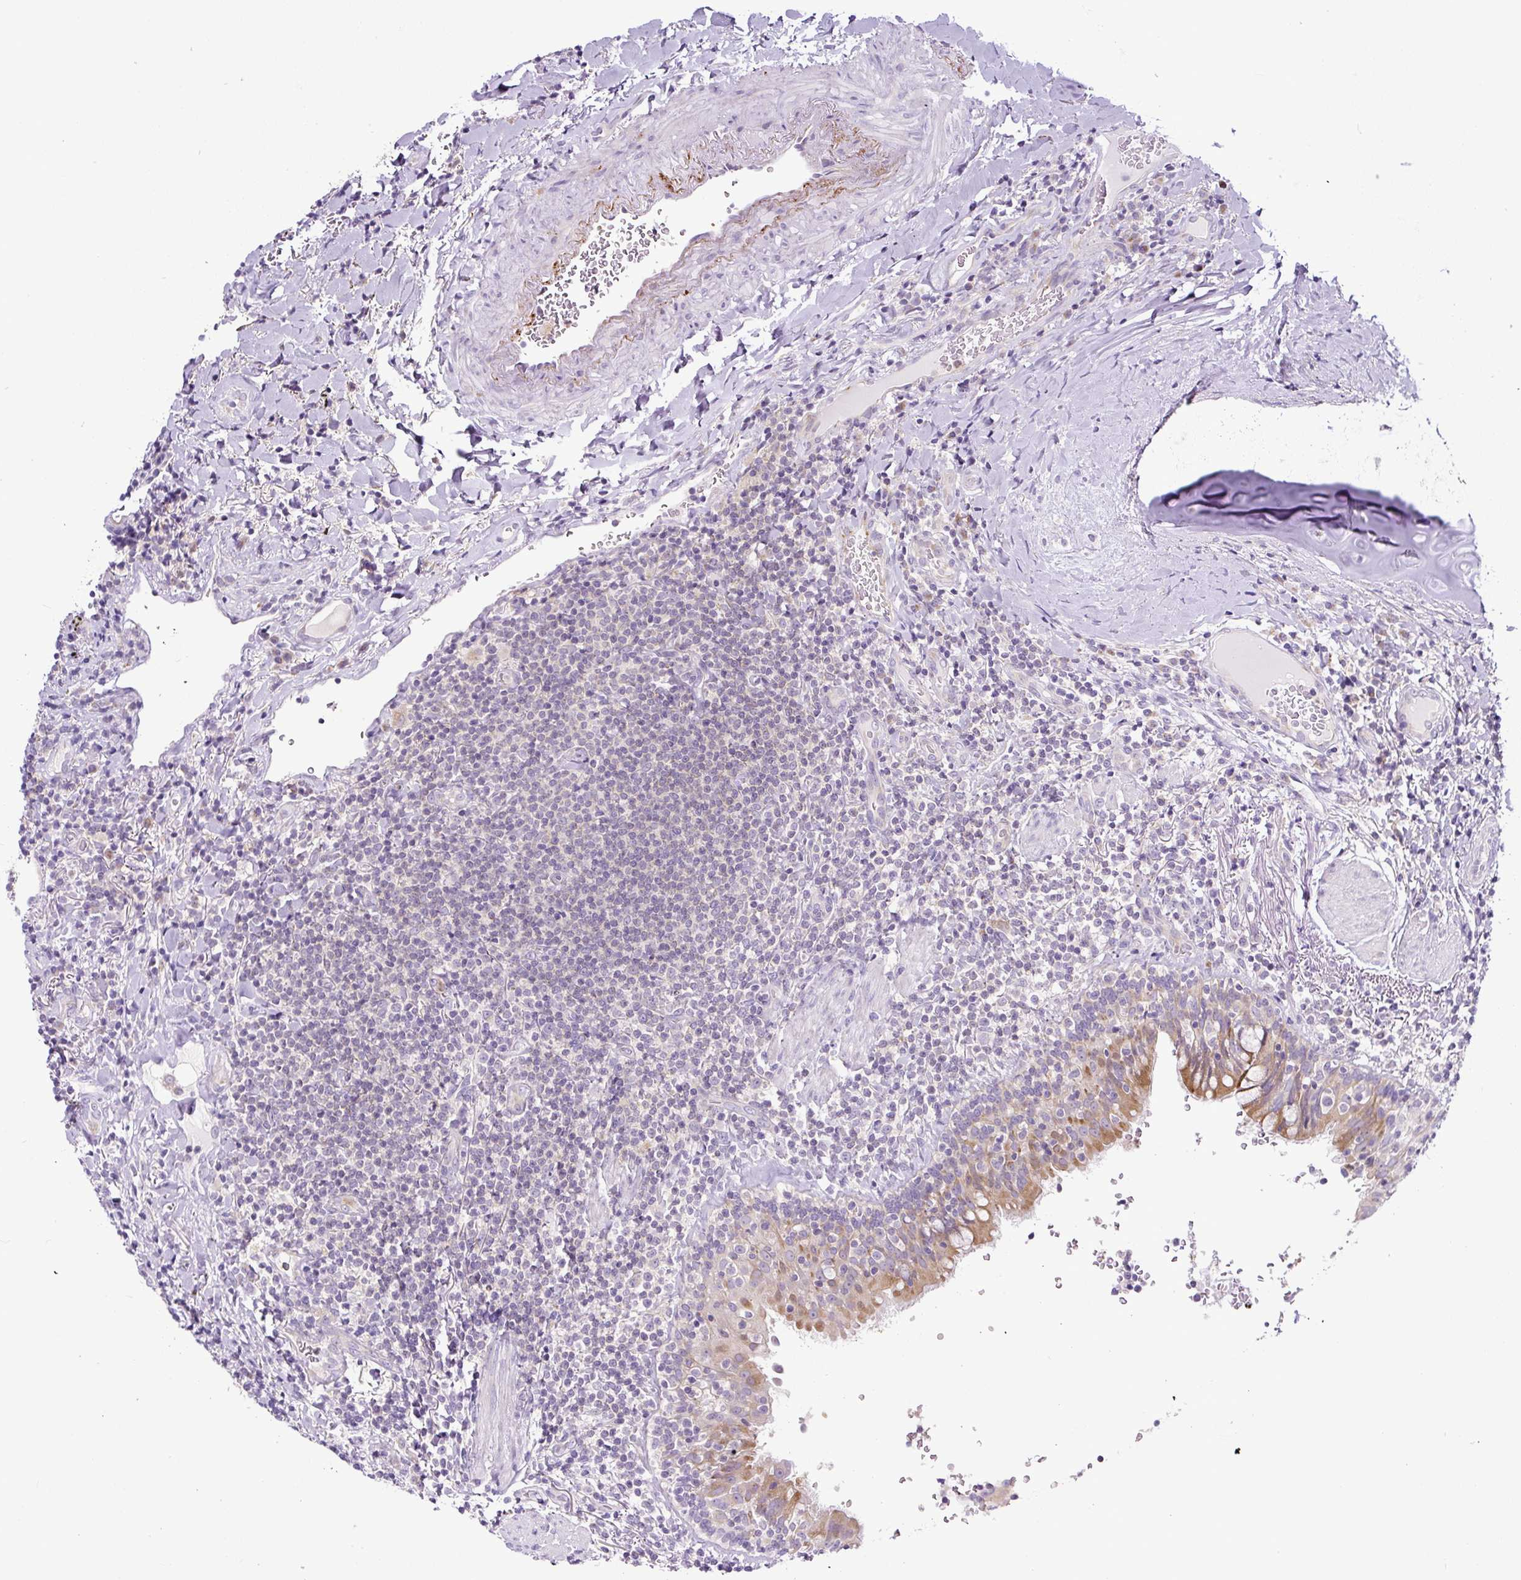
{"staining": {"intensity": "negative", "quantity": "none", "location": "none"}, "tissue": "lymphoma", "cell_type": "Tumor cells", "image_type": "cancer", "snomed": [{"axis": "morphology", "description": "Malignant lymphoma, non-Hodgkin's type, Low grade"}, {"axis": "topography", "description": "Lung"}], "caption": "Immunohistochemistry (IHC) micrograph of human malignant lymphoma, non-Hodgkin's type (low-grade) stained for a protein (brown), which exhibits no positivity in tumor cells.", "gene": "HPS4", "patient": {"sex": "female", "age": 71}}